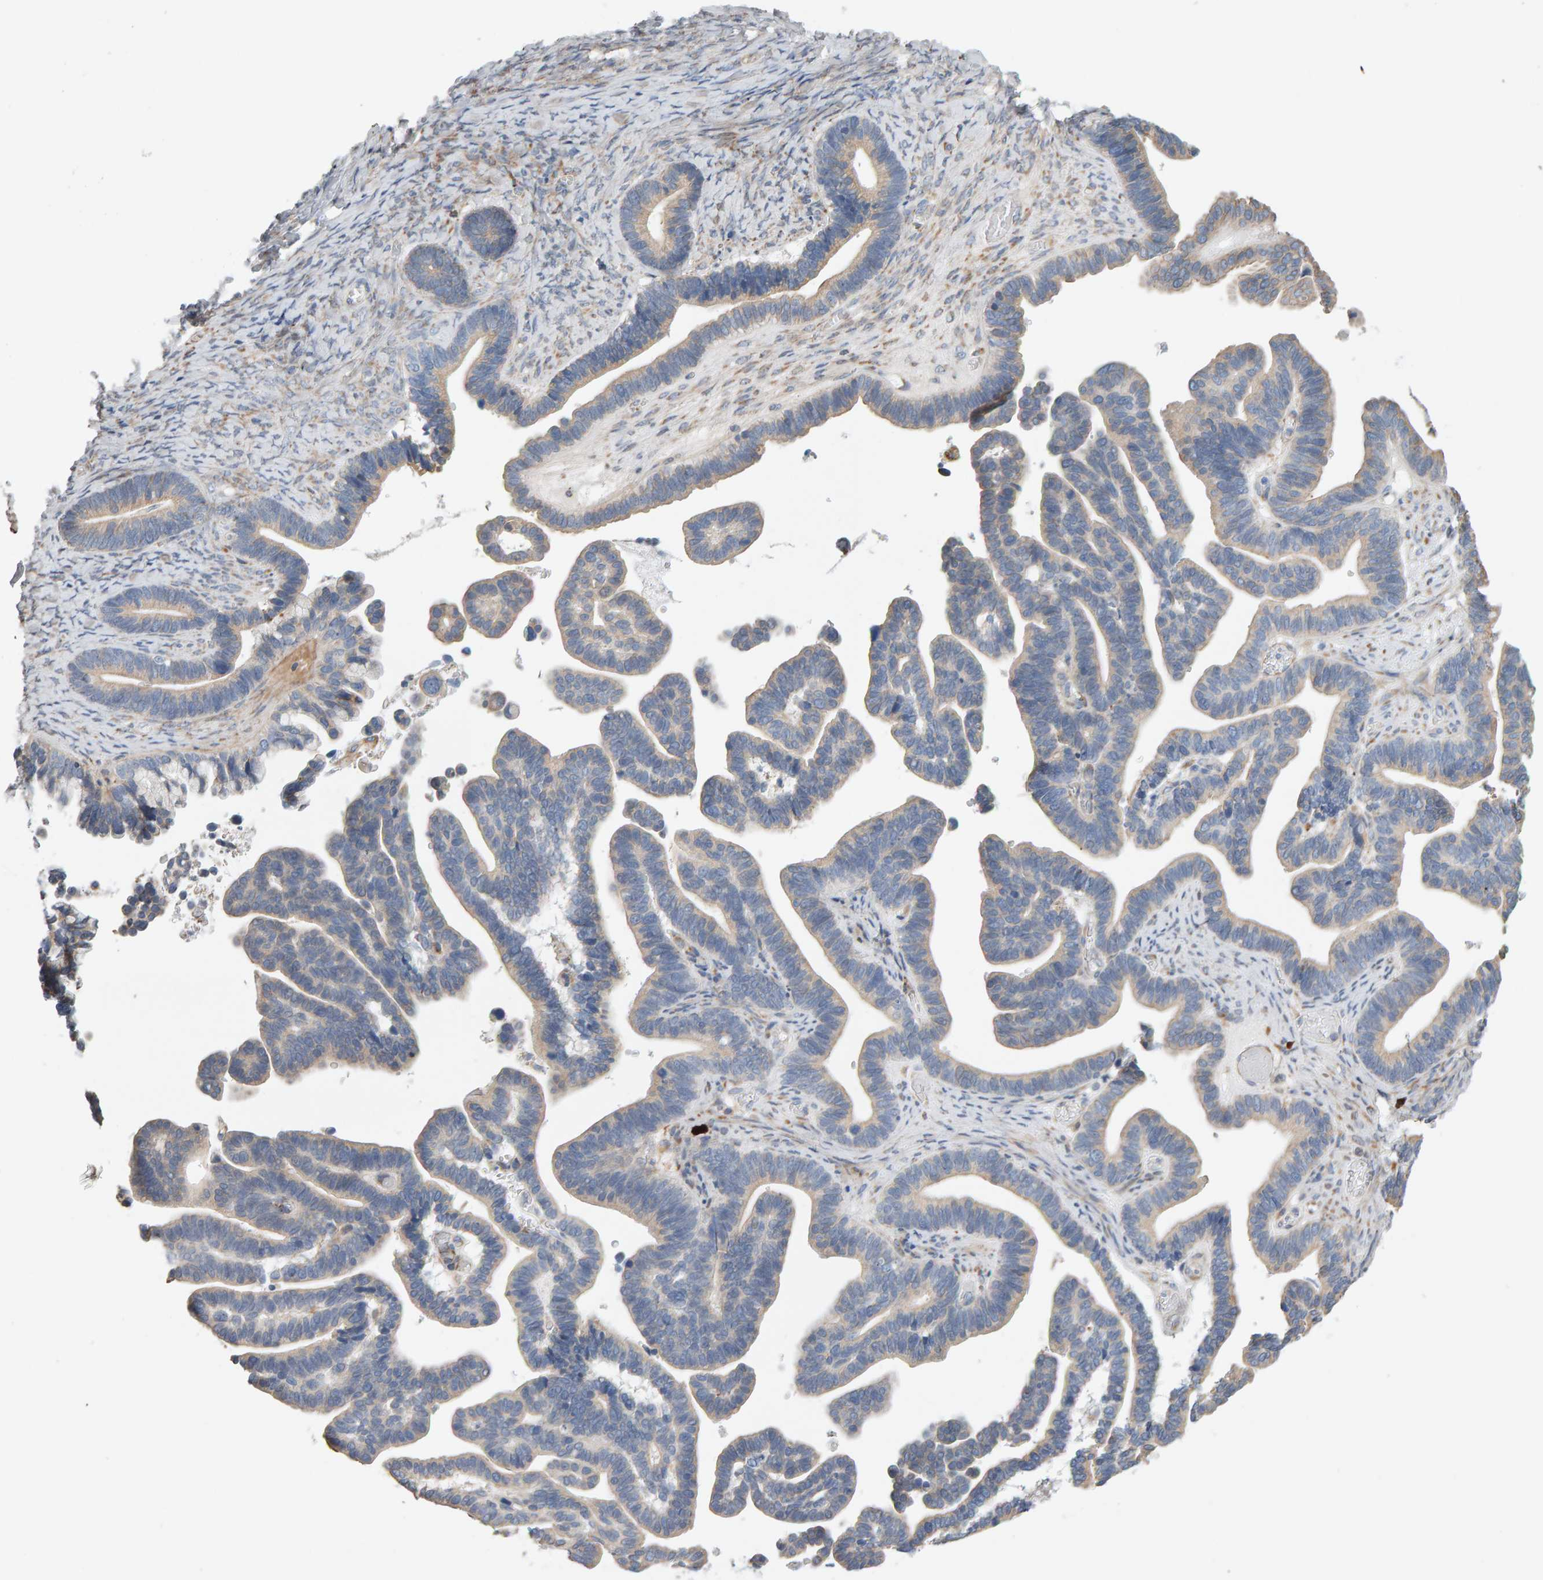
{"staining": {"intensity": "moderate", "quantity": "<25%", "location": "cytoplasmic/membranous"}, "tissue": "ovarian cancer", "cell_type": "Tumor cells", "image_type": "cancer", "snomed": [{"axis": "morphology", "description": "Cystadenocarcinoma, serous, NOS"}, {"axis": "topography", "description": "Ovary"}], "caption": "The image reveals immunohistochemical staining of serous cystadenocarcinoma (ovarian). There is moderate cytoplasmic/membranous staining is identified in about <25% of tumor cells.", "gene": "ENGASE", "patient": {"sex": "female", "age": 56}}